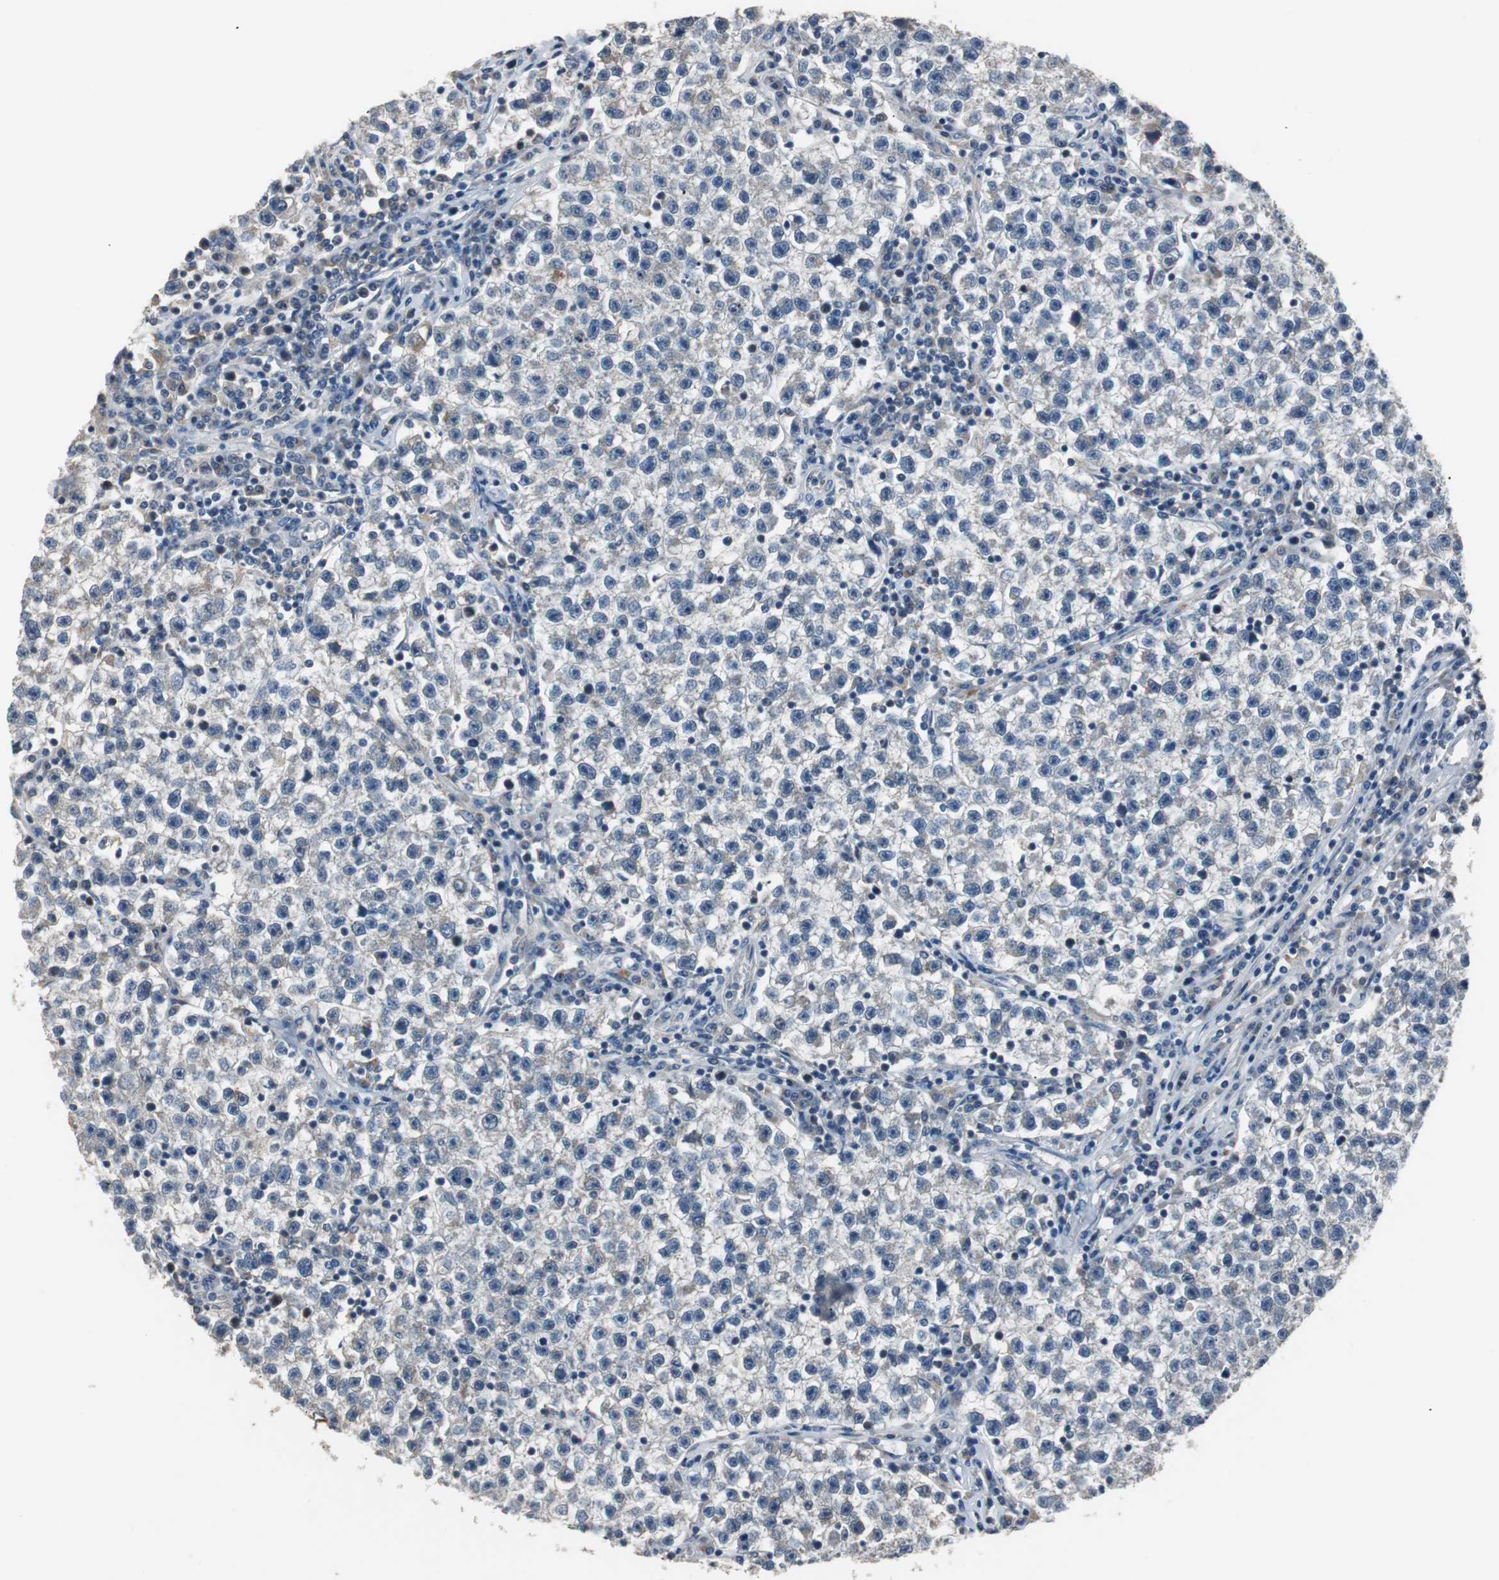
{"staining": {"intensity": "negative", "quantity": "none", "location": "none"}, "tissue": "testis cancer", "cell_type": "Tumor cells", "image_type": "cancer", "snomed": [{"axis": "morphology", "description": "Seminoma, NOS"}, {"axis": "topography", "description": "Testis"}], "caption": "Immunohistochemistry (IHC) image of seminoma (testis) stained for a protein (brown), which reveals no staining in tumor cells.", "gene": "PCYT1B", "patient": {"sex": "male", "age": 22}}